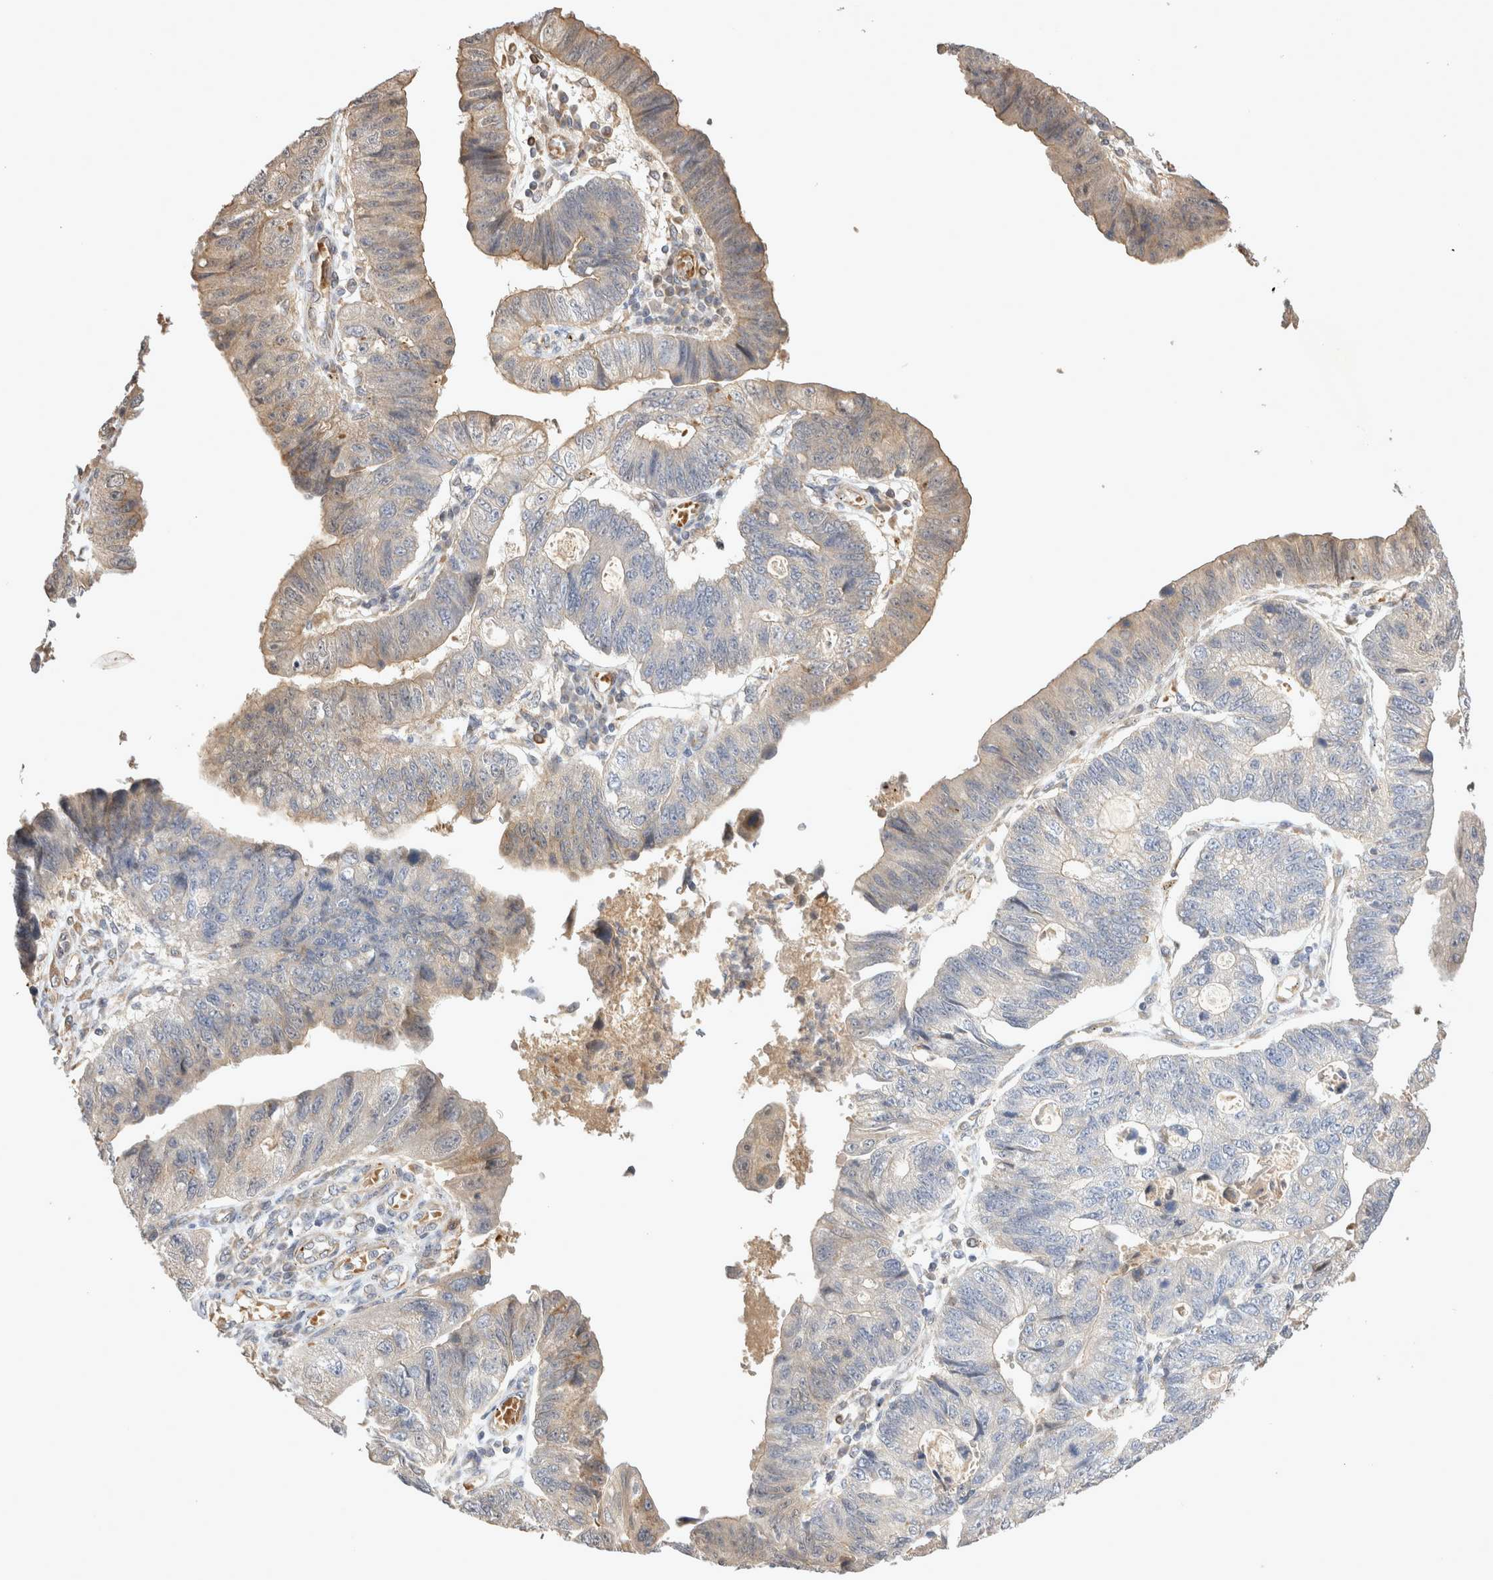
{"staining": {"intensity": "weak", "quantity": "25%-75%", "location": "cytoplasmic/membranous"}, "tissue": "stomach cancer", "cell_type": "Tumor cells", "image_type": "cancer", "snomed": [{"axis": "morphology", "description": "Adenocarcinoma, NOS"}, {"axis": "topography", "description": "Stomach"}], "caption": "Immunohistochemistry (IHC) photomicrograph of neoplastic tissue: human stomach cancer (adenocarcinoma) stained using immunohistochemistry (IHC) exhibits low levels of weak protein expression localized specifically in the cytoplasmic/membranous of tumor cells, appearing as a cytoplasmic/membranous brown color.", "gene": "NMU", "patient": {"sex": "male", "age": 59}}